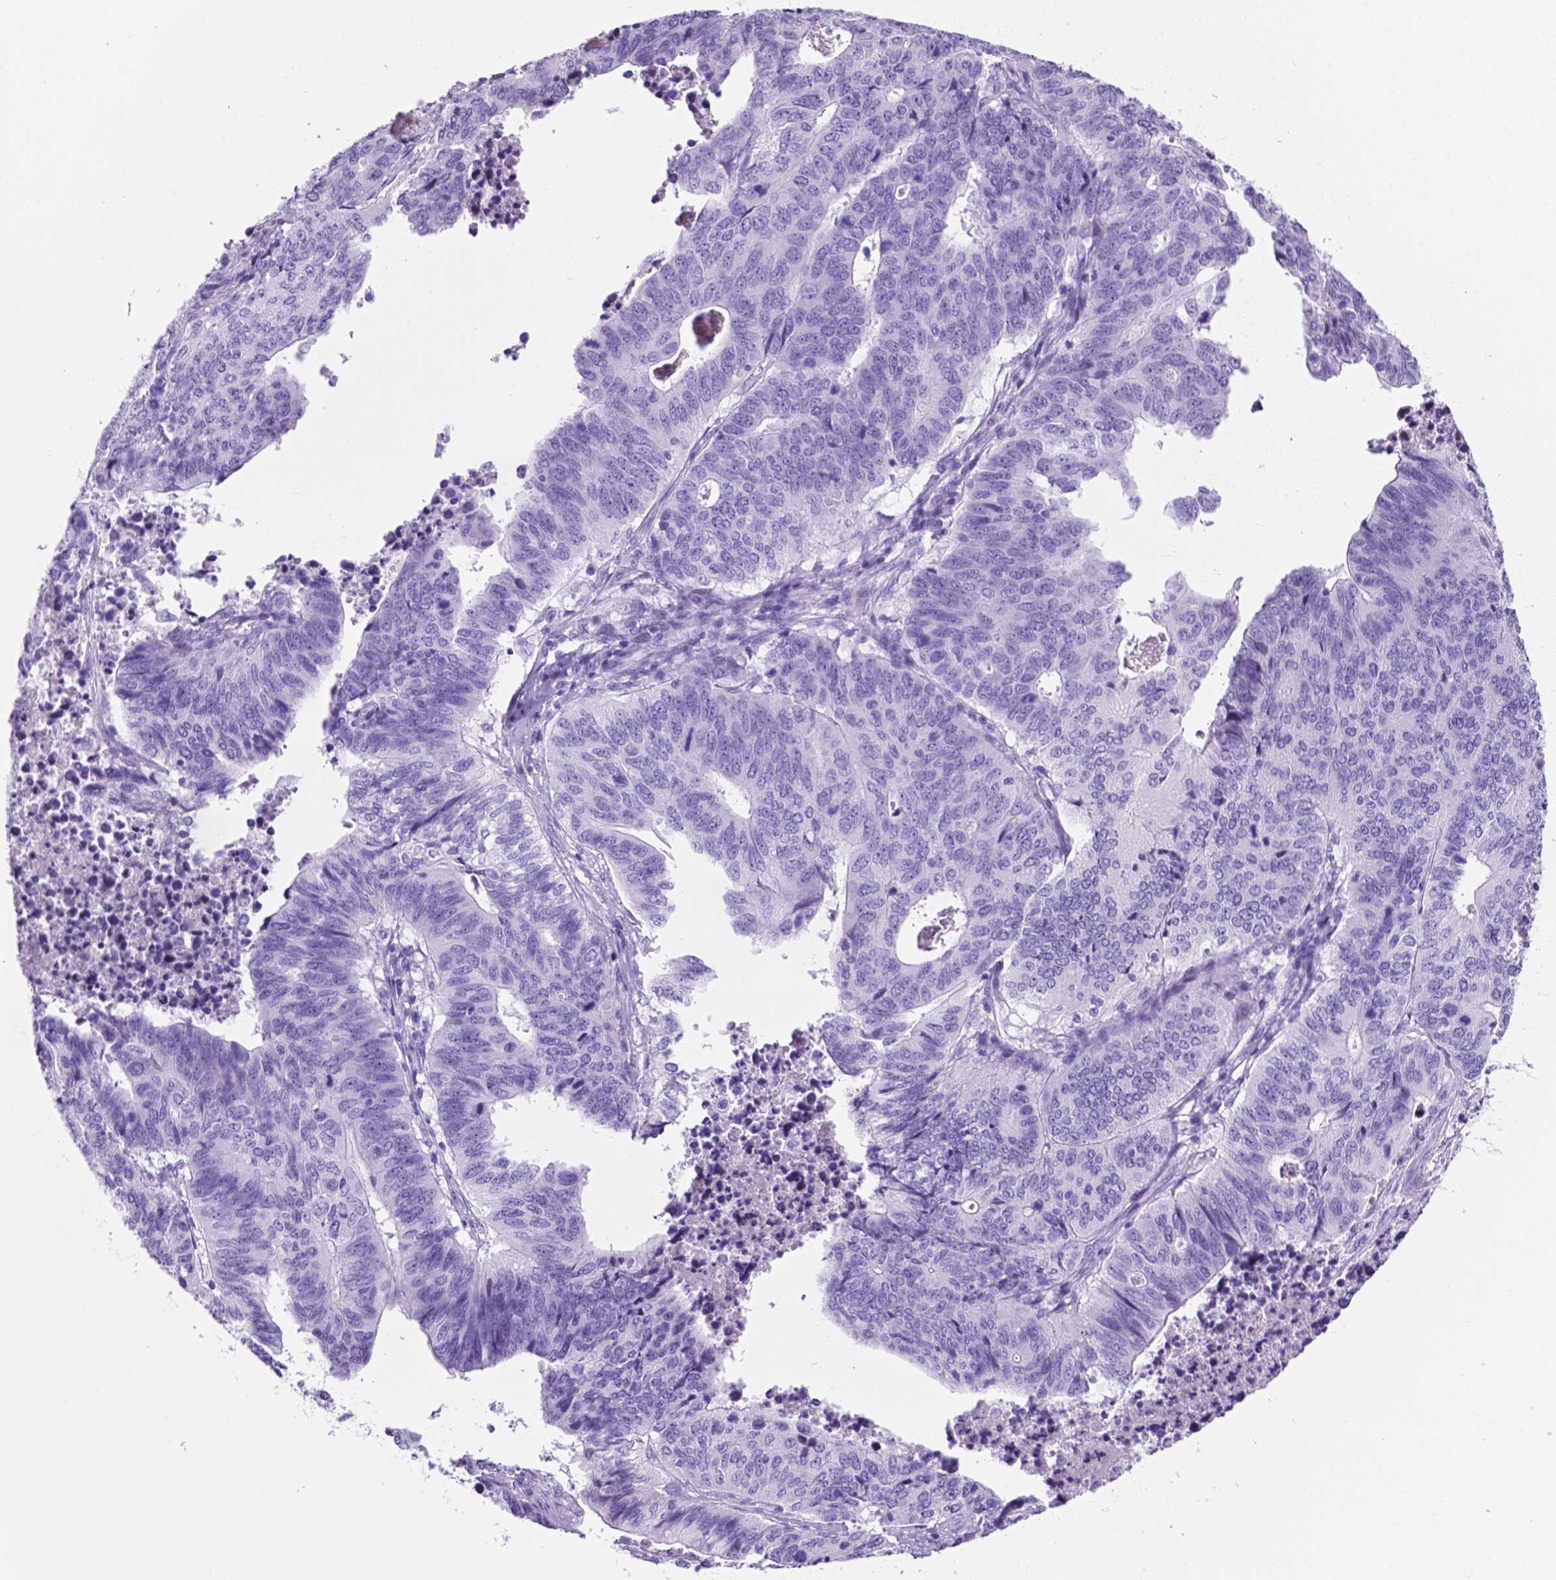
{"staining": {"intensity": "negative", "quantity": "none", "location": "none"}, "tissue": "stomach cancer", "cell_type": "Tumor cells", "image_type": "cancer", "snomed": [{"axis": "morphology", "description": "Adenocarcinoma, NOS"}, {"axis": "topography", "description": "Stomach, upper"}], "caption": "Immunohistochemistry histopathology image of human stomach cancer (adenocarcinoma) stained for a protein (brown), which displays no expression in tumor cells.", "gene": "C17orf107", "patient": {"sex": "female", "age": 67}}